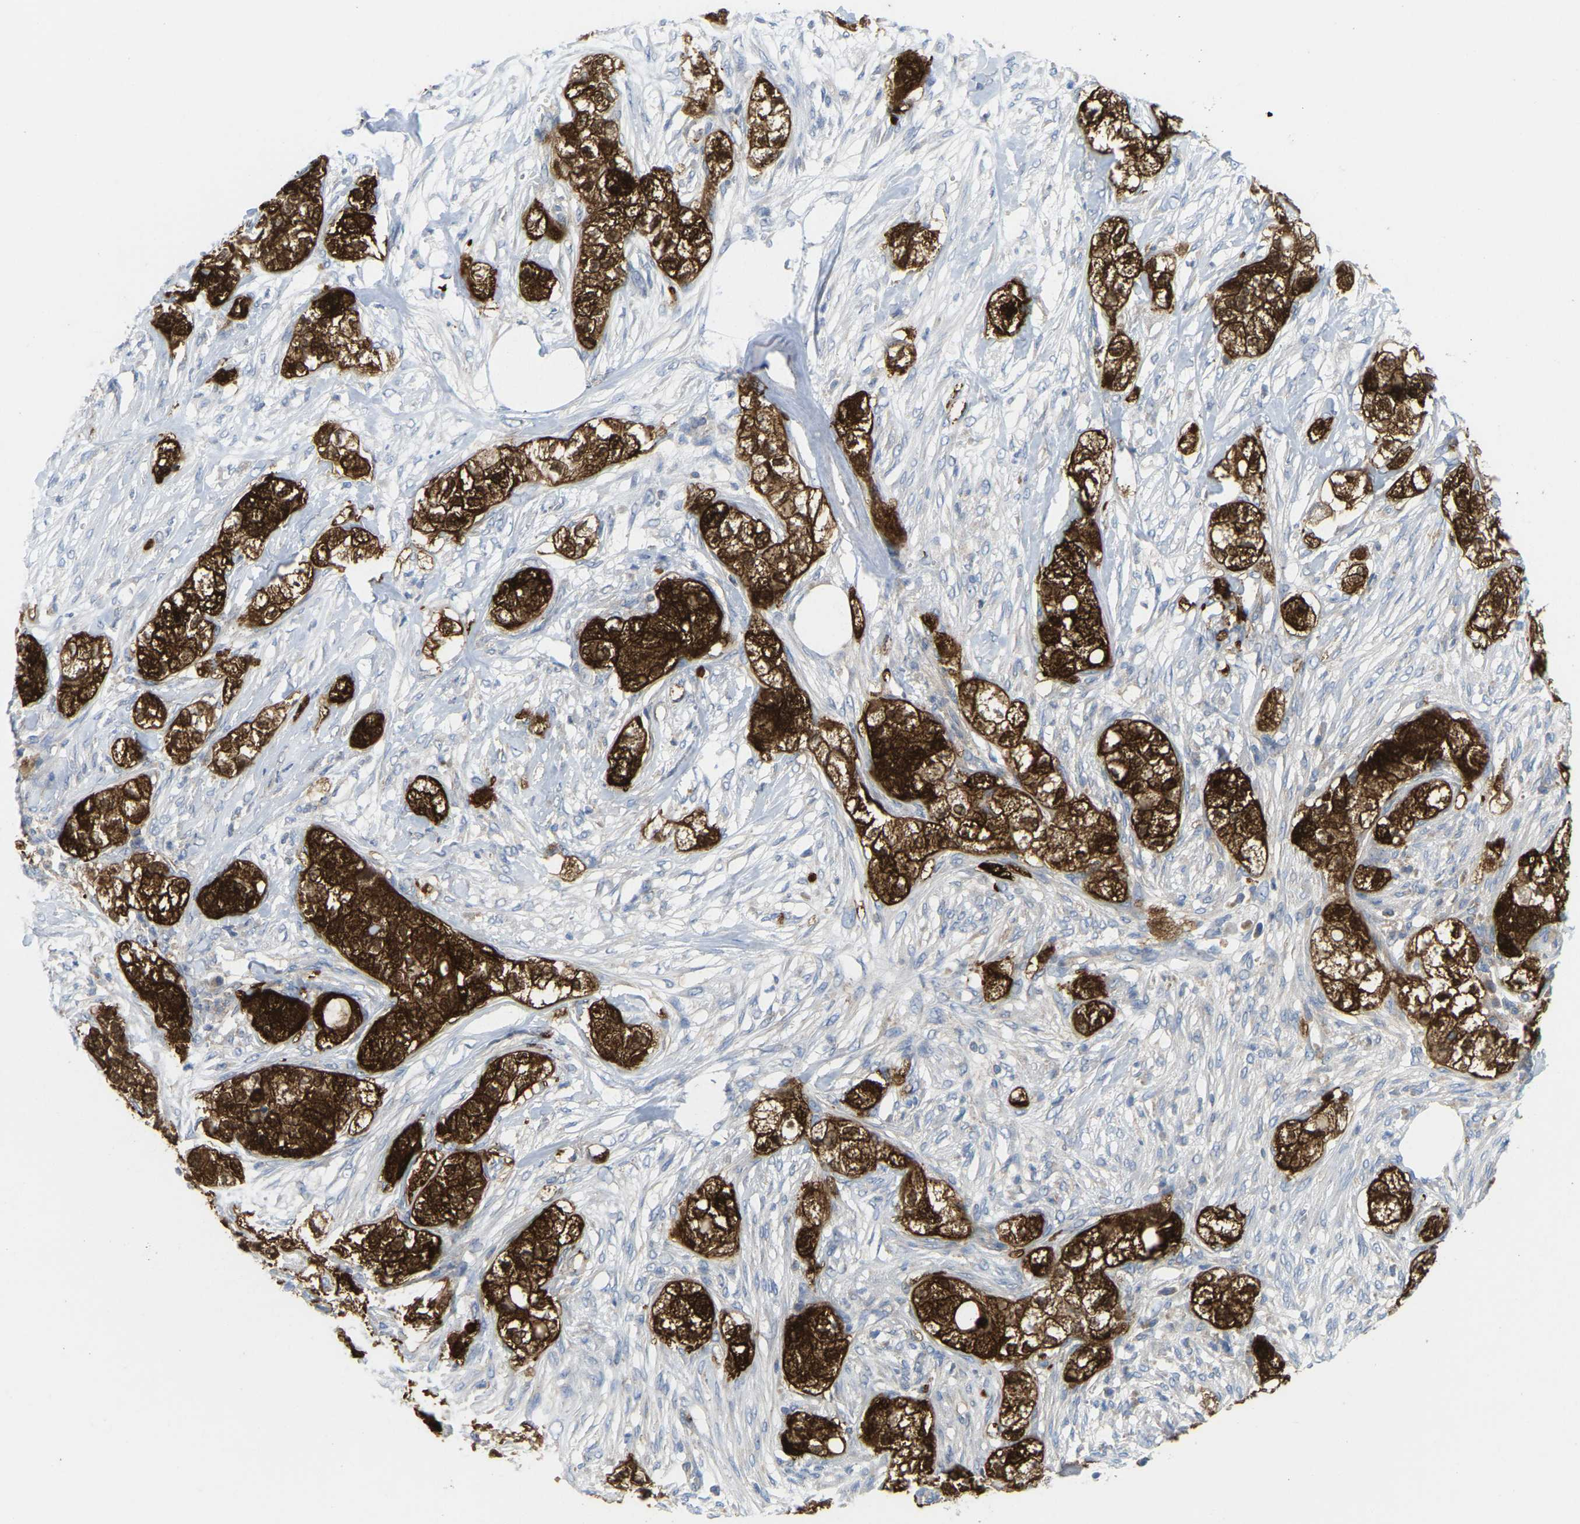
{"staining": {"intensity": "strong", "quantity": ">75%", "location": "cytoplasmic/membranous"}, "tissue": "pancreatic cancer", "cell_type": "Tumor cells", "image_type": "cancer", "snomed": [{"axis": "morphology", "description": "Adenocarcinoma, NOS"}, {"axis": "topography", "description": "Pancreas"}], "caption": "DAB (3,3'-diaminobenzidine) immunohistochemical staining of human pancreatic cancer (adenocarcinoma) shows strong cytoplasmic/membranous protein positivity in approximately >75% of tumor cells. (DAB (3,3'-diaminobenzidine) IHC with brightfield microscopy, high magnification).", "gene": "SERPINB5", "patient": {"sex": "female", "age": 78}}